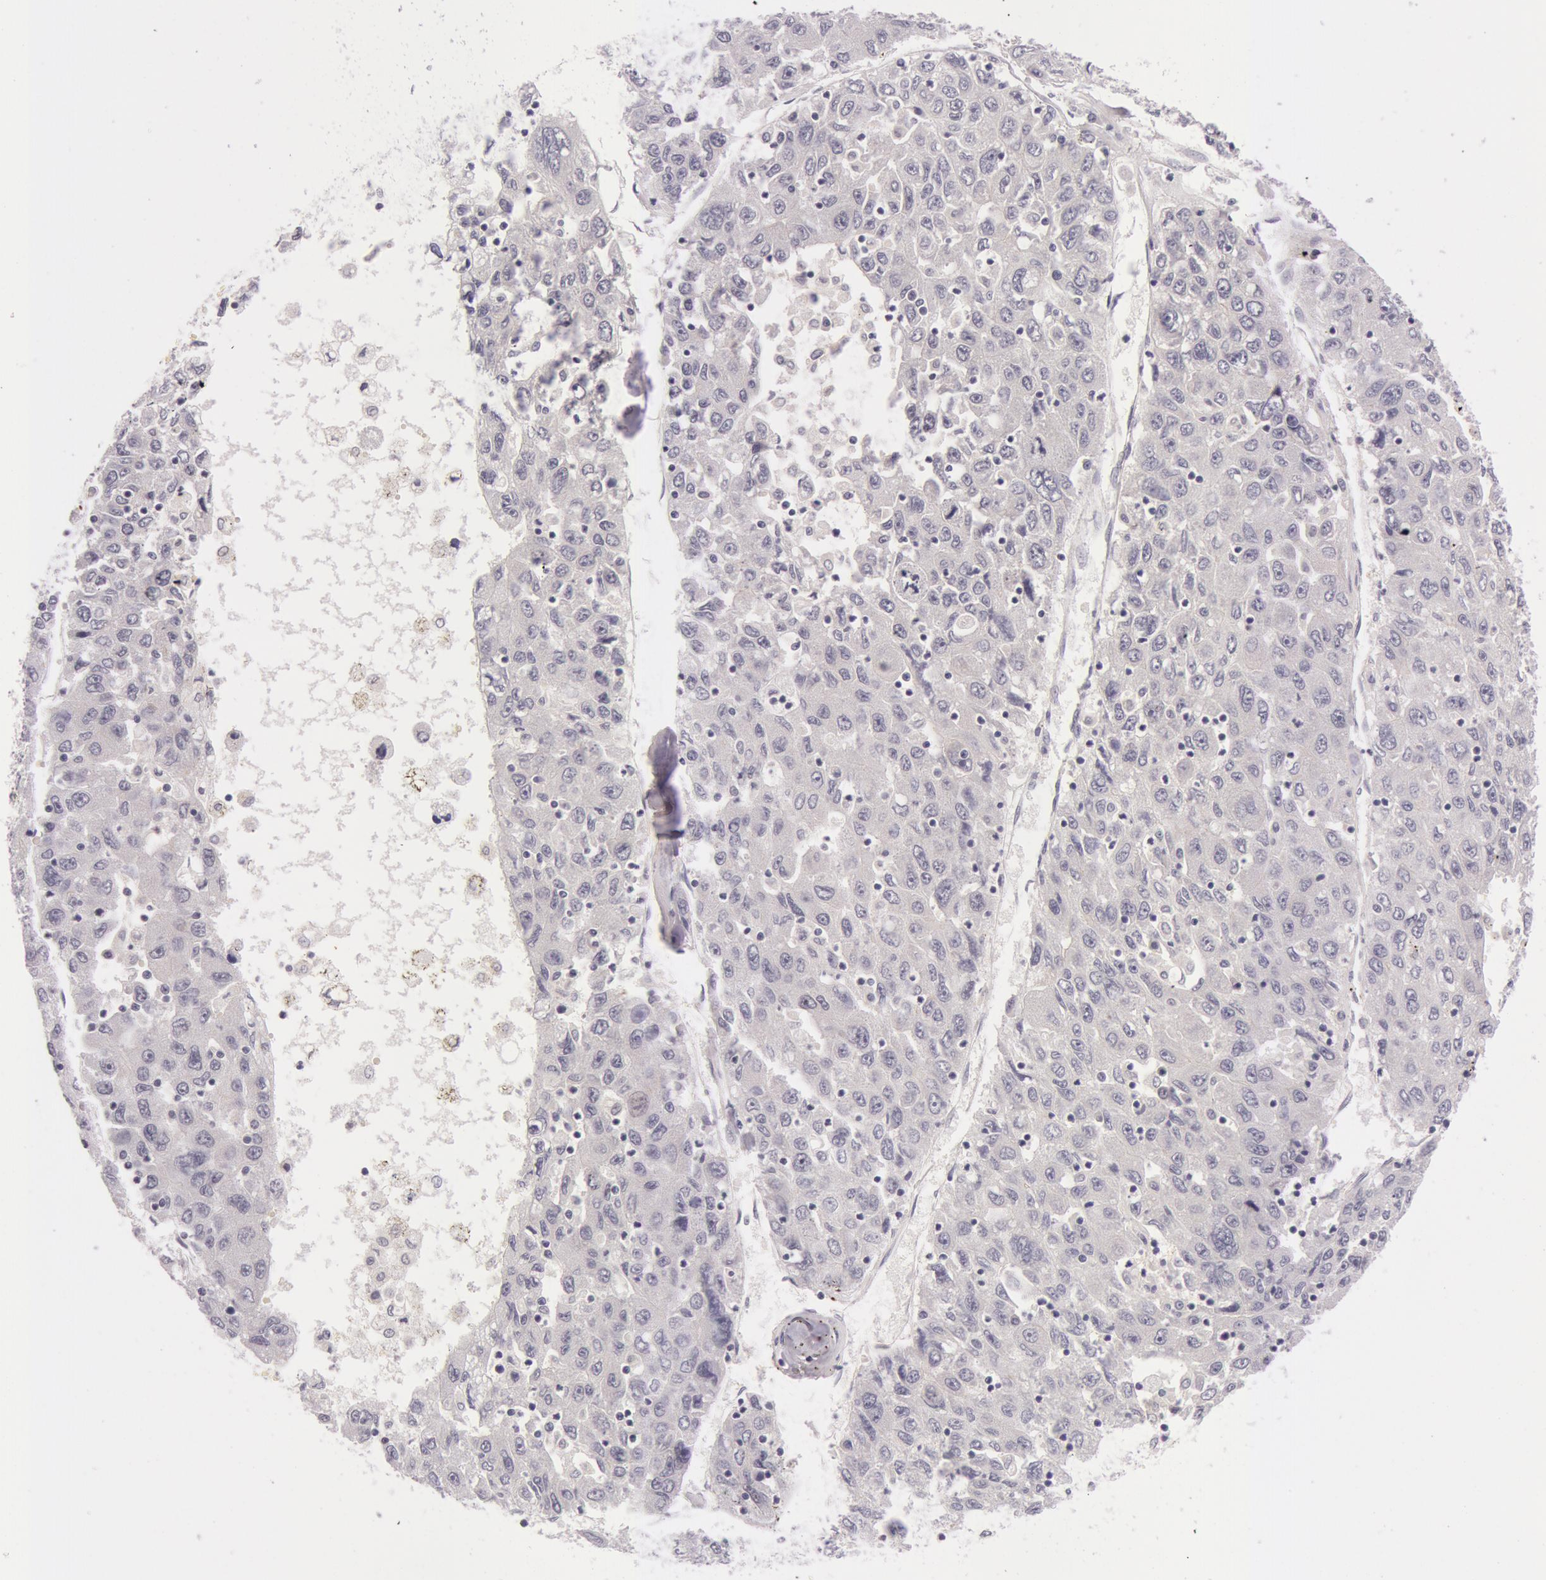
{"staining": {"intensity": "negative", "quantity": "none", "location": "none"}, "tissue": "liver cancer", "cell_type": "Tumor cells", "image_type": "cancer", "snomed": [{"axis": "morphology", "description": "Carcinoma, Hepatocellular, NOS"}, {"axis": "topography", "description": "Liver"}], "caption": "This is a photomicrograph of immunohistochemistry staining of liver cancer, which shows no expression in tumor cells. The staining was performed using DAB to visualize the protein expression in brown, while the nuclei were stained in blue with hematoxylin (Magnification: 20x).", "gene": "RBMY1F", "patient": {"sex": "male", "age": 49}}